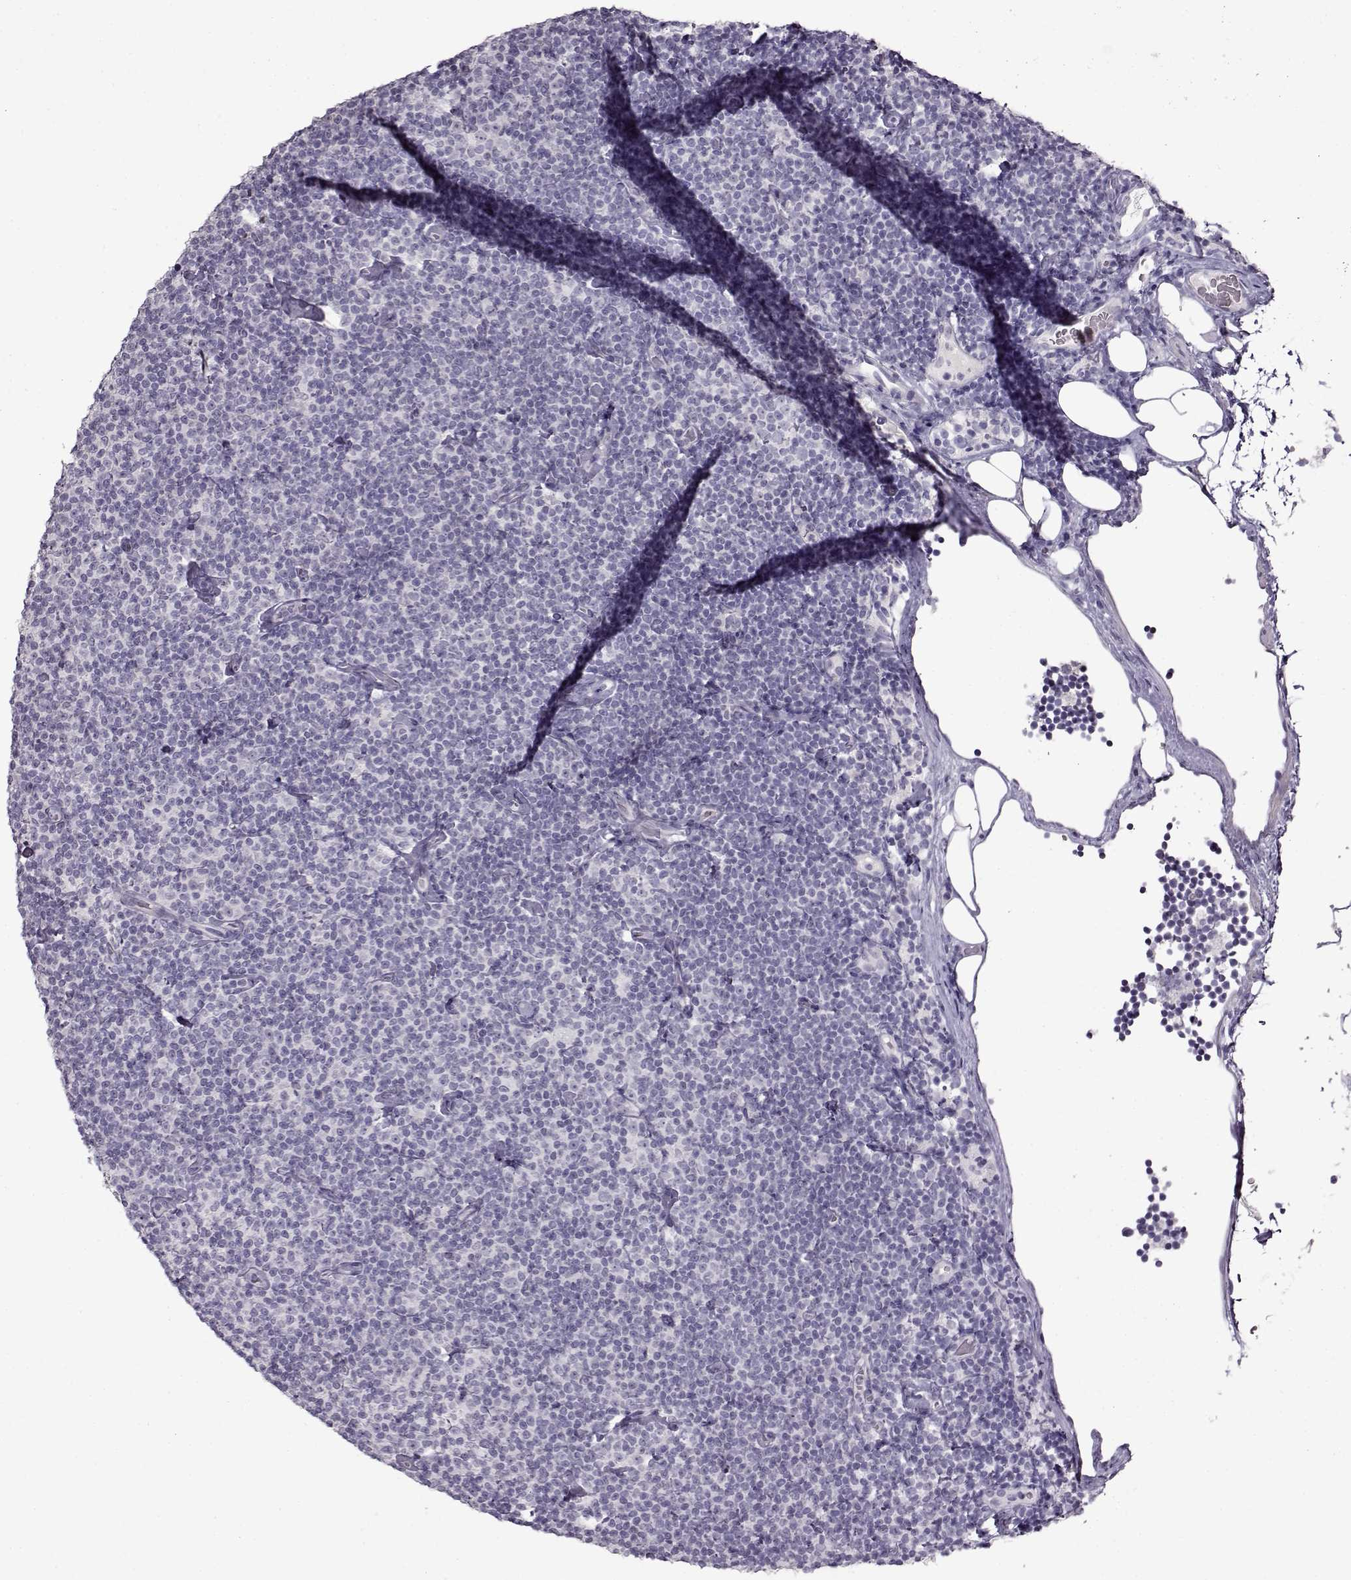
{"staining": {"intensity": "negative", "quantity": "none", "location": "none"}, "tissue": "lymphoma", "cell_type": "Tumor cells", "image_type": "cancer", "snomed": [{"axis": "morphology", "description": "Malignant lymphoma, non-Hodgkin's type, Low grade"}, {"axis": "topography", "description": "Lymph node"}], "caption": "High power microscopy photomicrograph of an IHC image of lymphoma, revealing no significant staining in tumor cells. (DAB (3,3'-diaminobenzidine) IHC with hematoxylin counter stain).", "gene": "FSHB", "patient": {"sex": "male", "age": 81}}